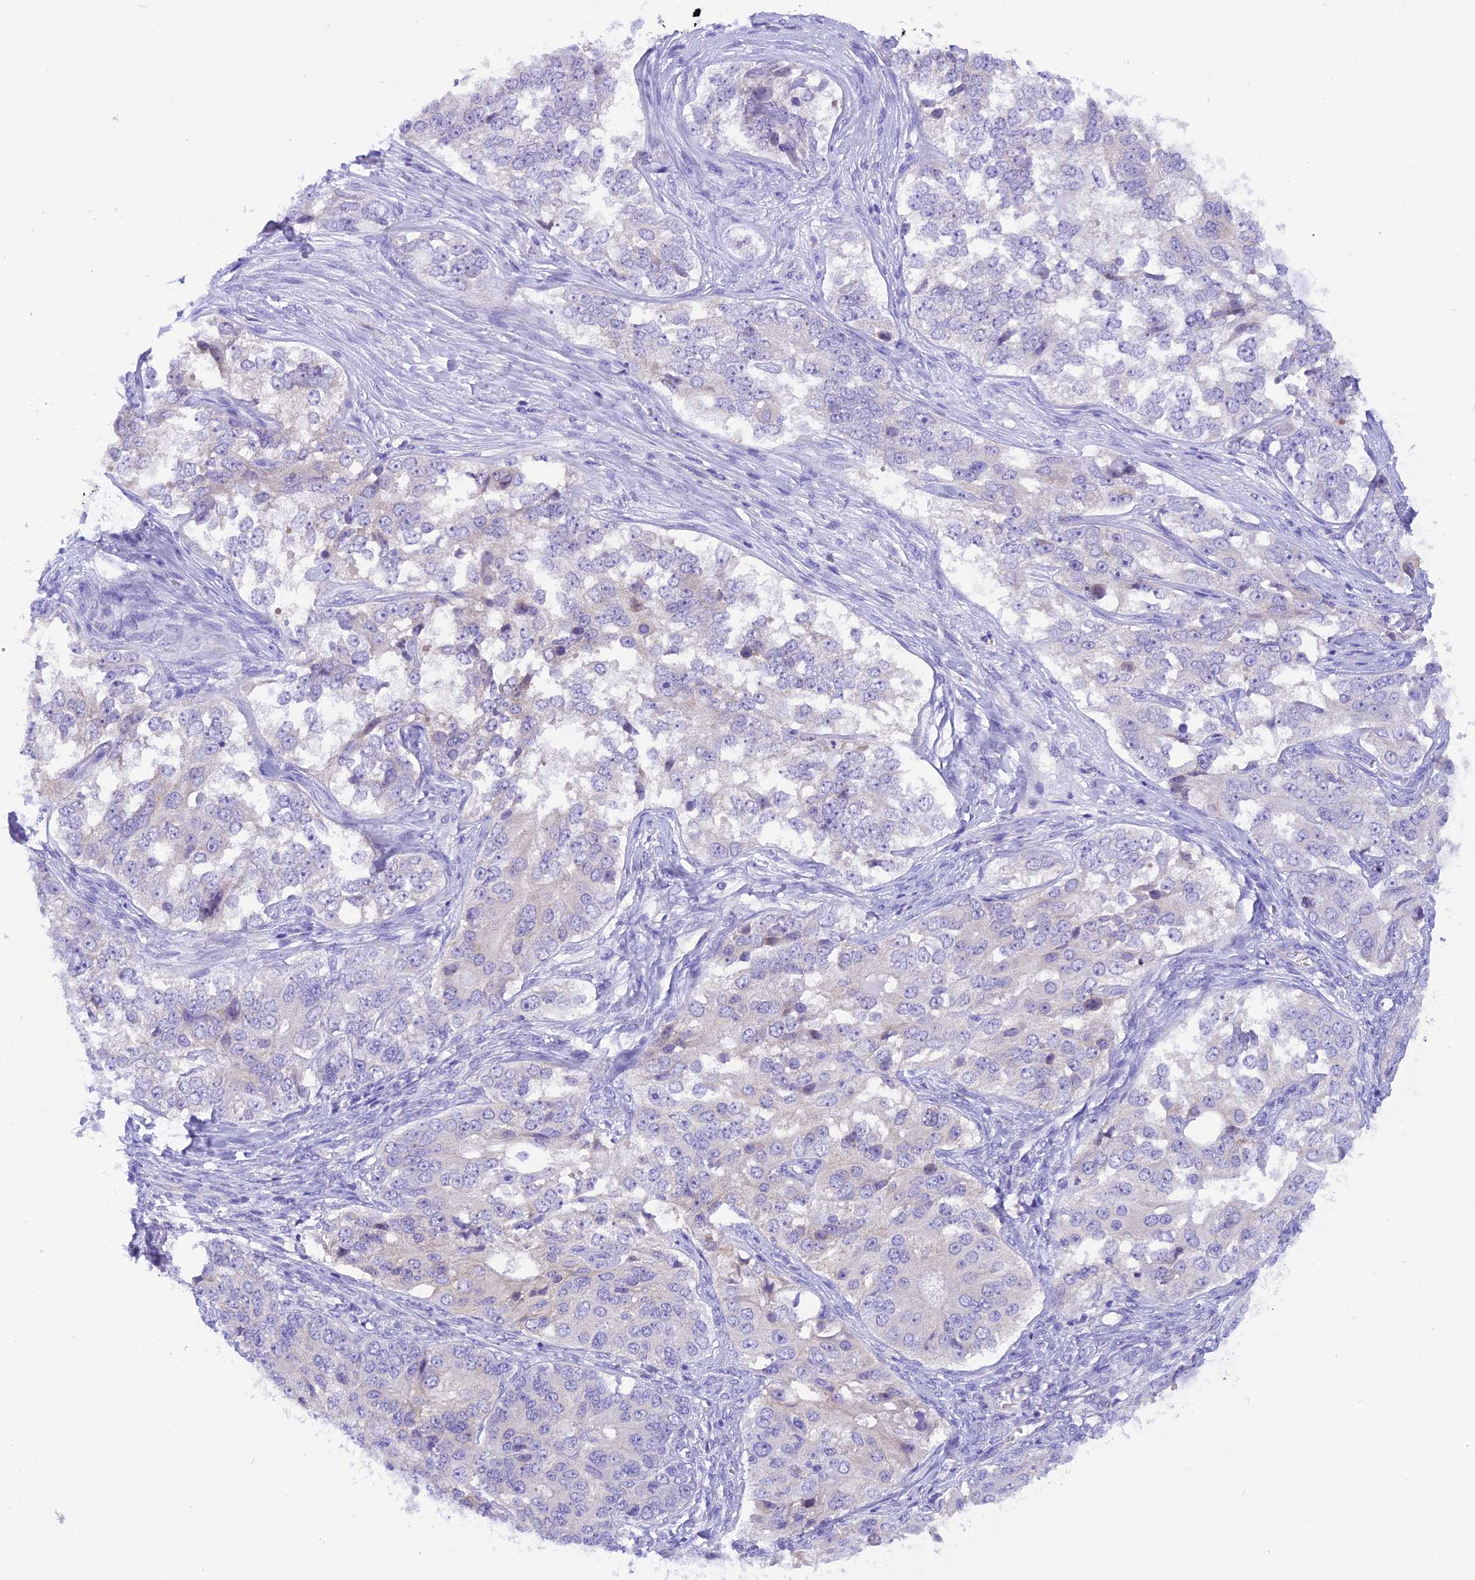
{"staining": {"intensity": "negative", "quantity": "none", "location": "none"}, "tissue": "ovarian cancer", "cell_type": "Tumor cells", "image_type": "cancer", "snomed": [{"axis": "morphology", "description": "Carcinoma, endometroid"}, {"axis": "topography", "description": "Ovary"}], "caption": "Ovarian cancer was stained to show a protein in brown. There is no significant expression in tumor cells.", "gene": "COL6A5", "patient": {"sex": "female", "age": 51}}